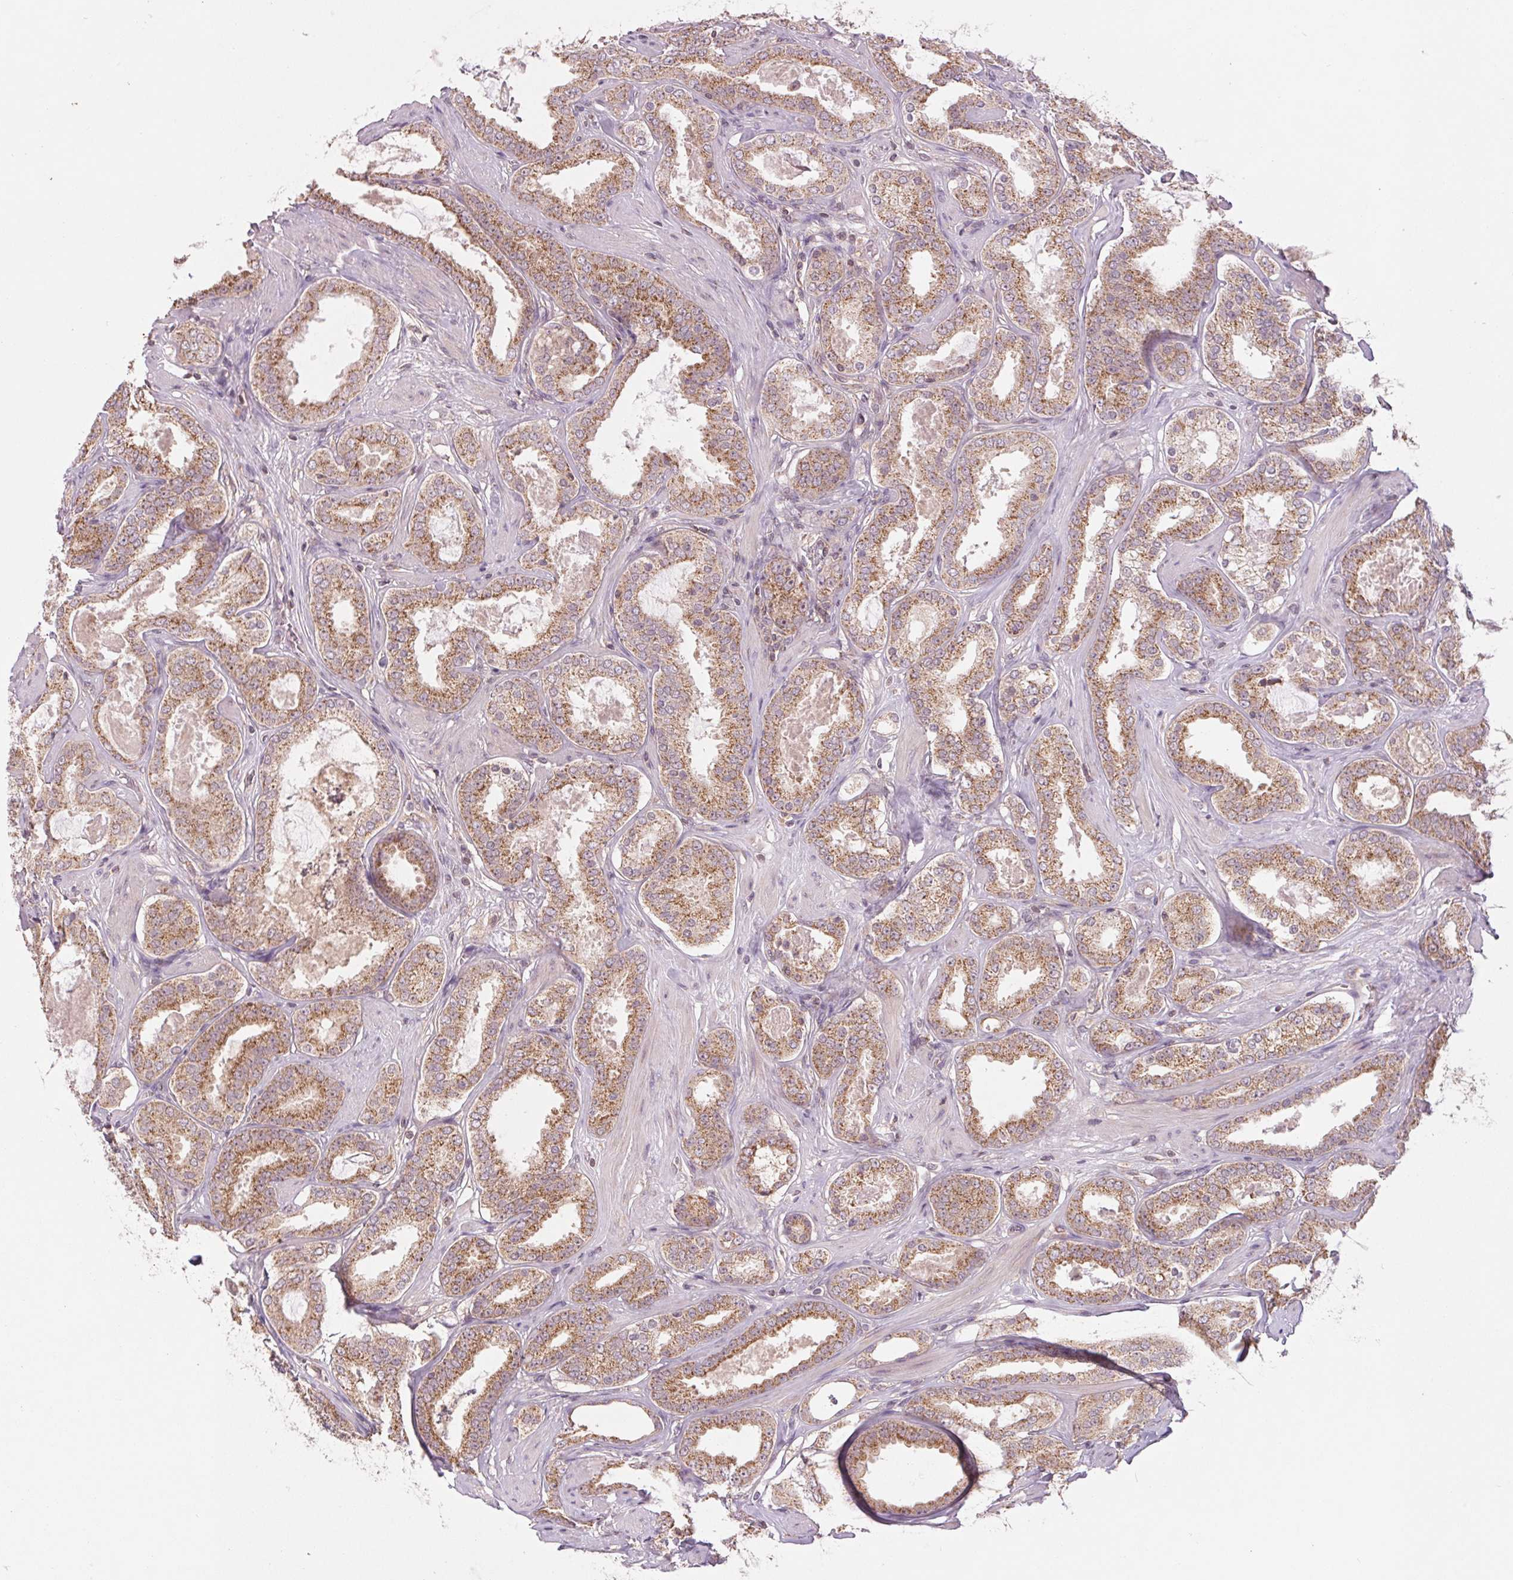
{"staining": {"intensity": "moderate", "quantity": ">75%", "location": "cytoplasmic/membranous"}, "tissue": "prostate cancer", "cell_type": "Tumor cells", "image_type": "cancer", "snomed": [{"axis": "morphology", "description": "Adenocarcinoma, High grade"}, {"axis": "topography", "description": "Prostate"}], "caption": "An image of high-grade adenocarcinoma (prostate) stained for a protein exhibits moderate cytoplasmic/membranous brown staining in tumor cells.", "gene": "MAP3K5", "patient": {"sex": "male", "age": 63}}